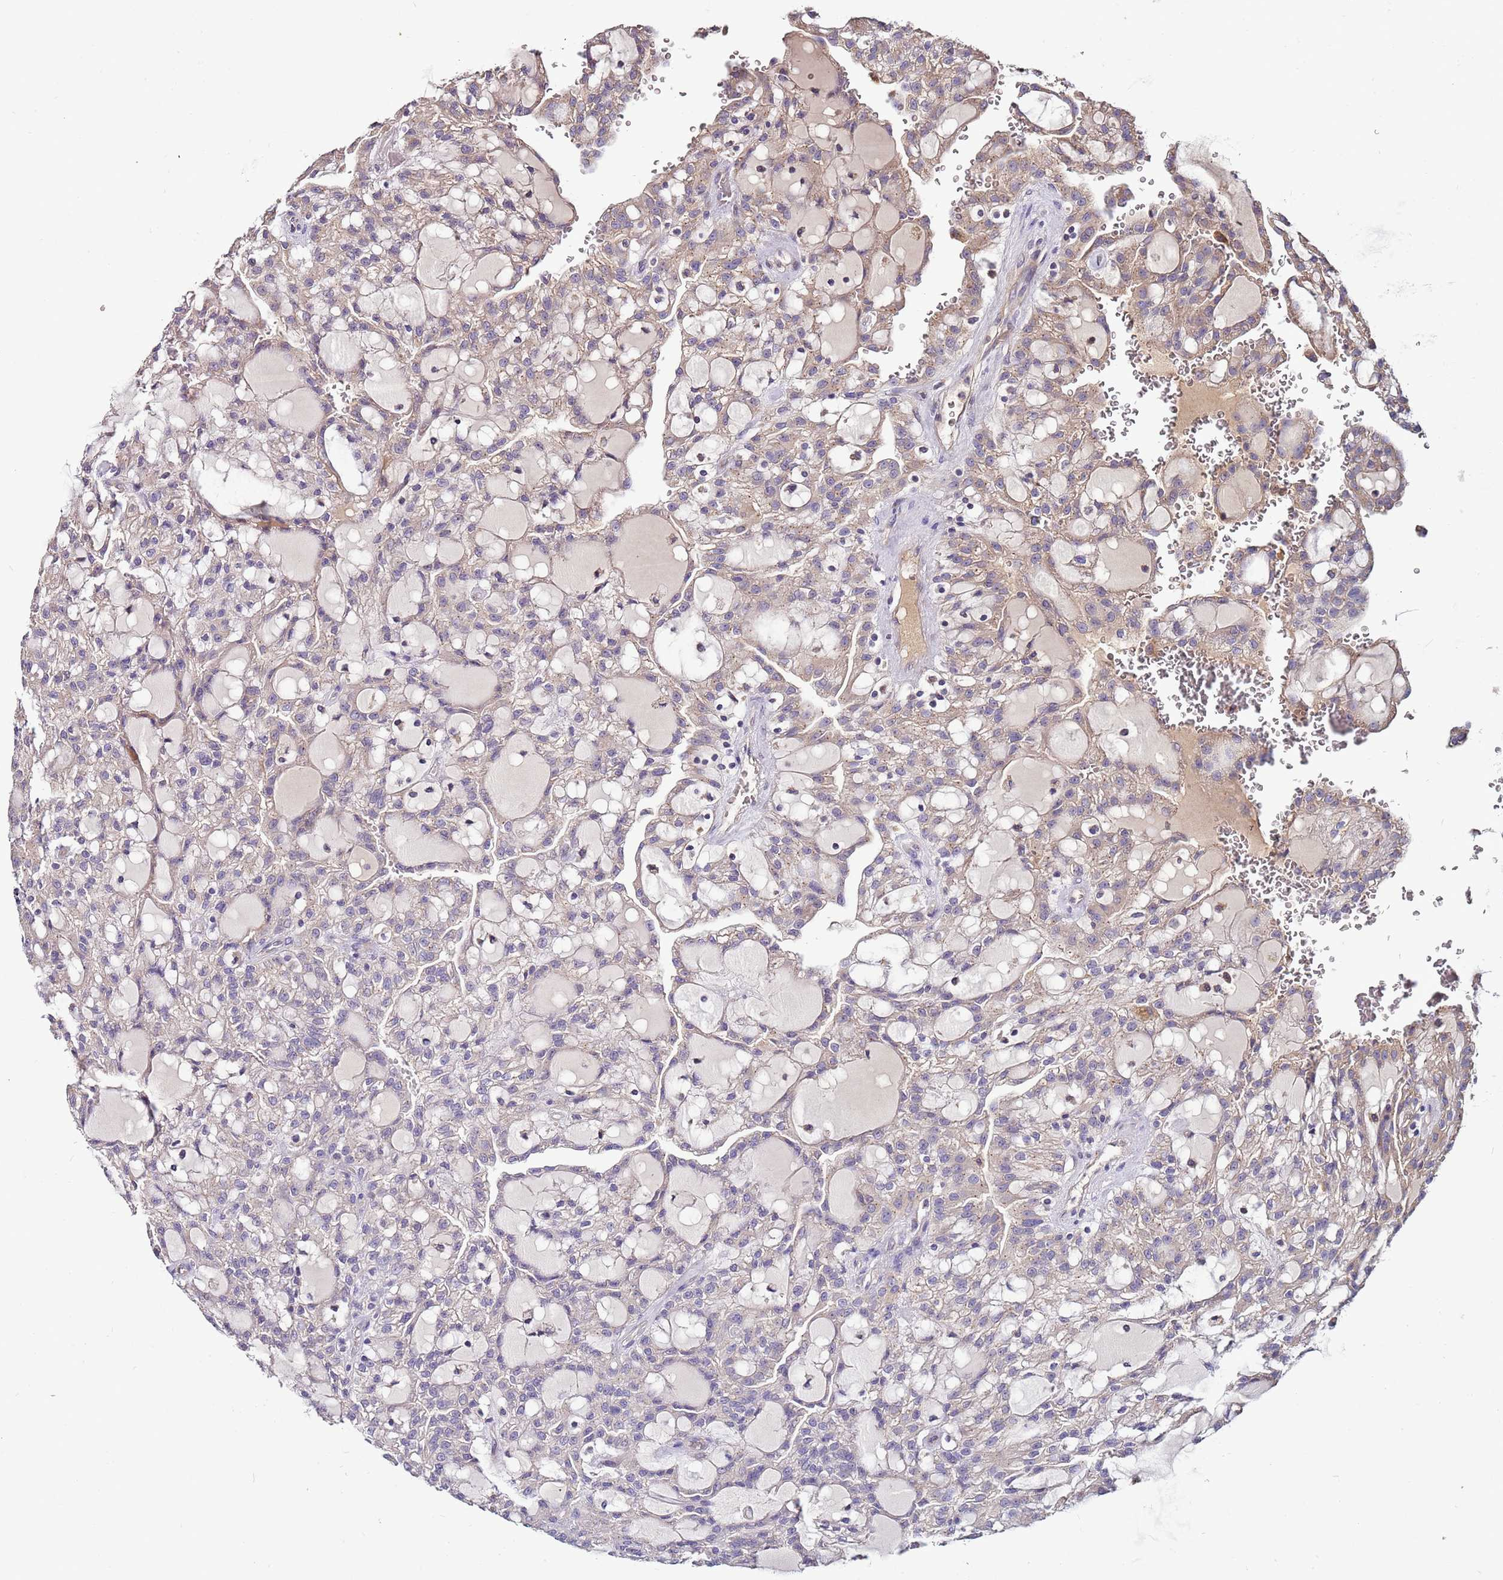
{"staining": {"intensity": "weak", "quantity": "<25%", "location": "cytoplasmic/membranous"}, "tissue": "renal cancer", "cell_type": "Tumor cells", "image_type": "cancer", "snomed": [{"axis": "morphology", "description": "Adenocarcinoma, NOS"}, {"axis": "topography", "description": "Kidney"}], "caption": "High power microscopy micrograph of an immunohistochemistry (IHC) photomicrograph of renal adenocarcinoma, revealing no significant staining in tumor cells.", "gene": "FAM20A", "patient": {"sex": "male", "age": 63}}